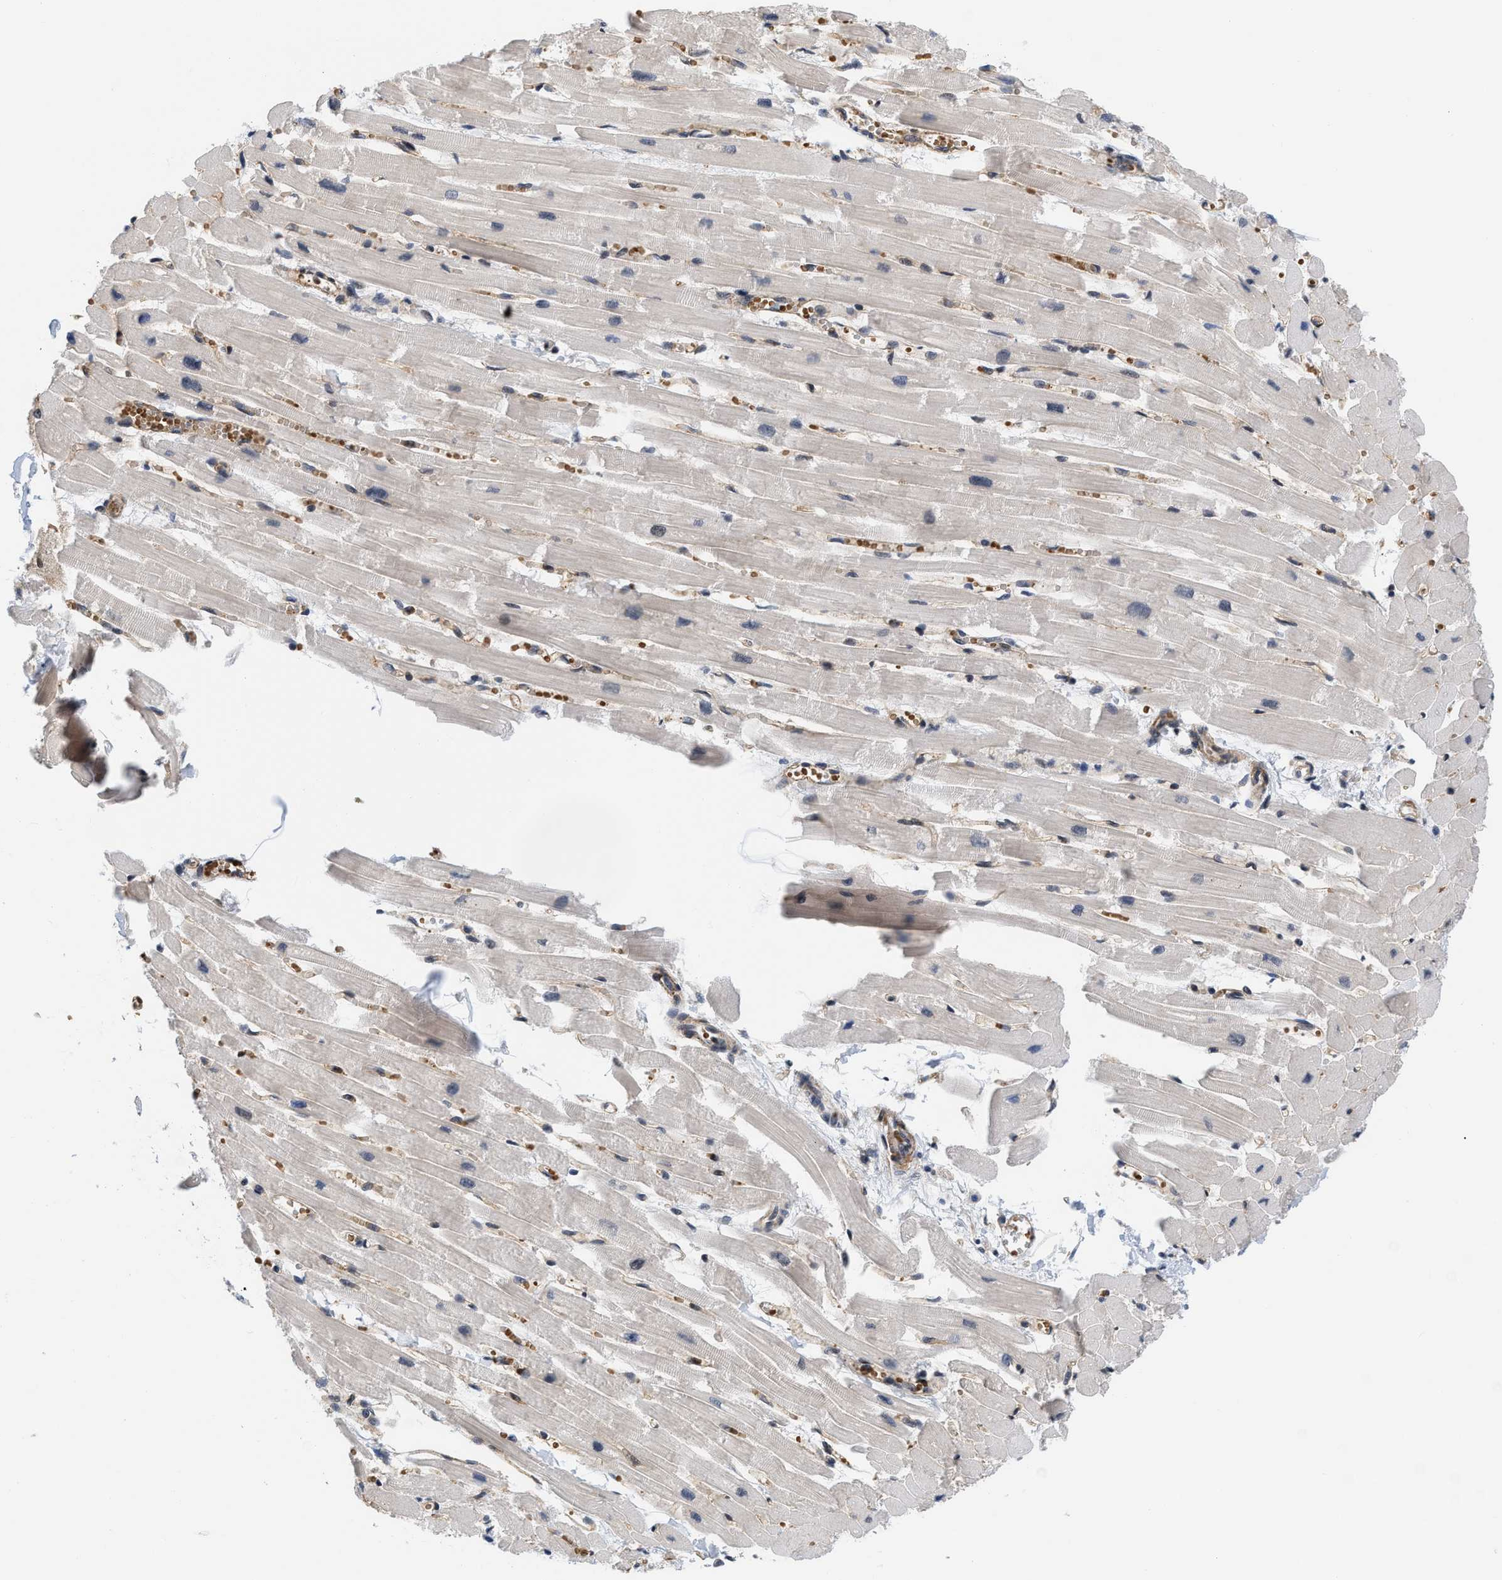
{"staining": {"intensity": "weak", "quantity": "<25%", "location": "cytoplasmic/membranous"}, "tissue": "heart muscle", "cell_type": "Cardiomyocytes", "image_type": "normal", "snomed": [{"axis": "morphology", "description": "Normal tissue, NOS"}, {"axis": "topography", "description": "Heart"}], "caption": "High power microscopy photomicrograph of an IHC image of unremarkable heart muscle, revealing no significant positivity in cardiomyocytes.", "gene": "GPRASP2", "patient": {"sex": "female", "age": 54}}